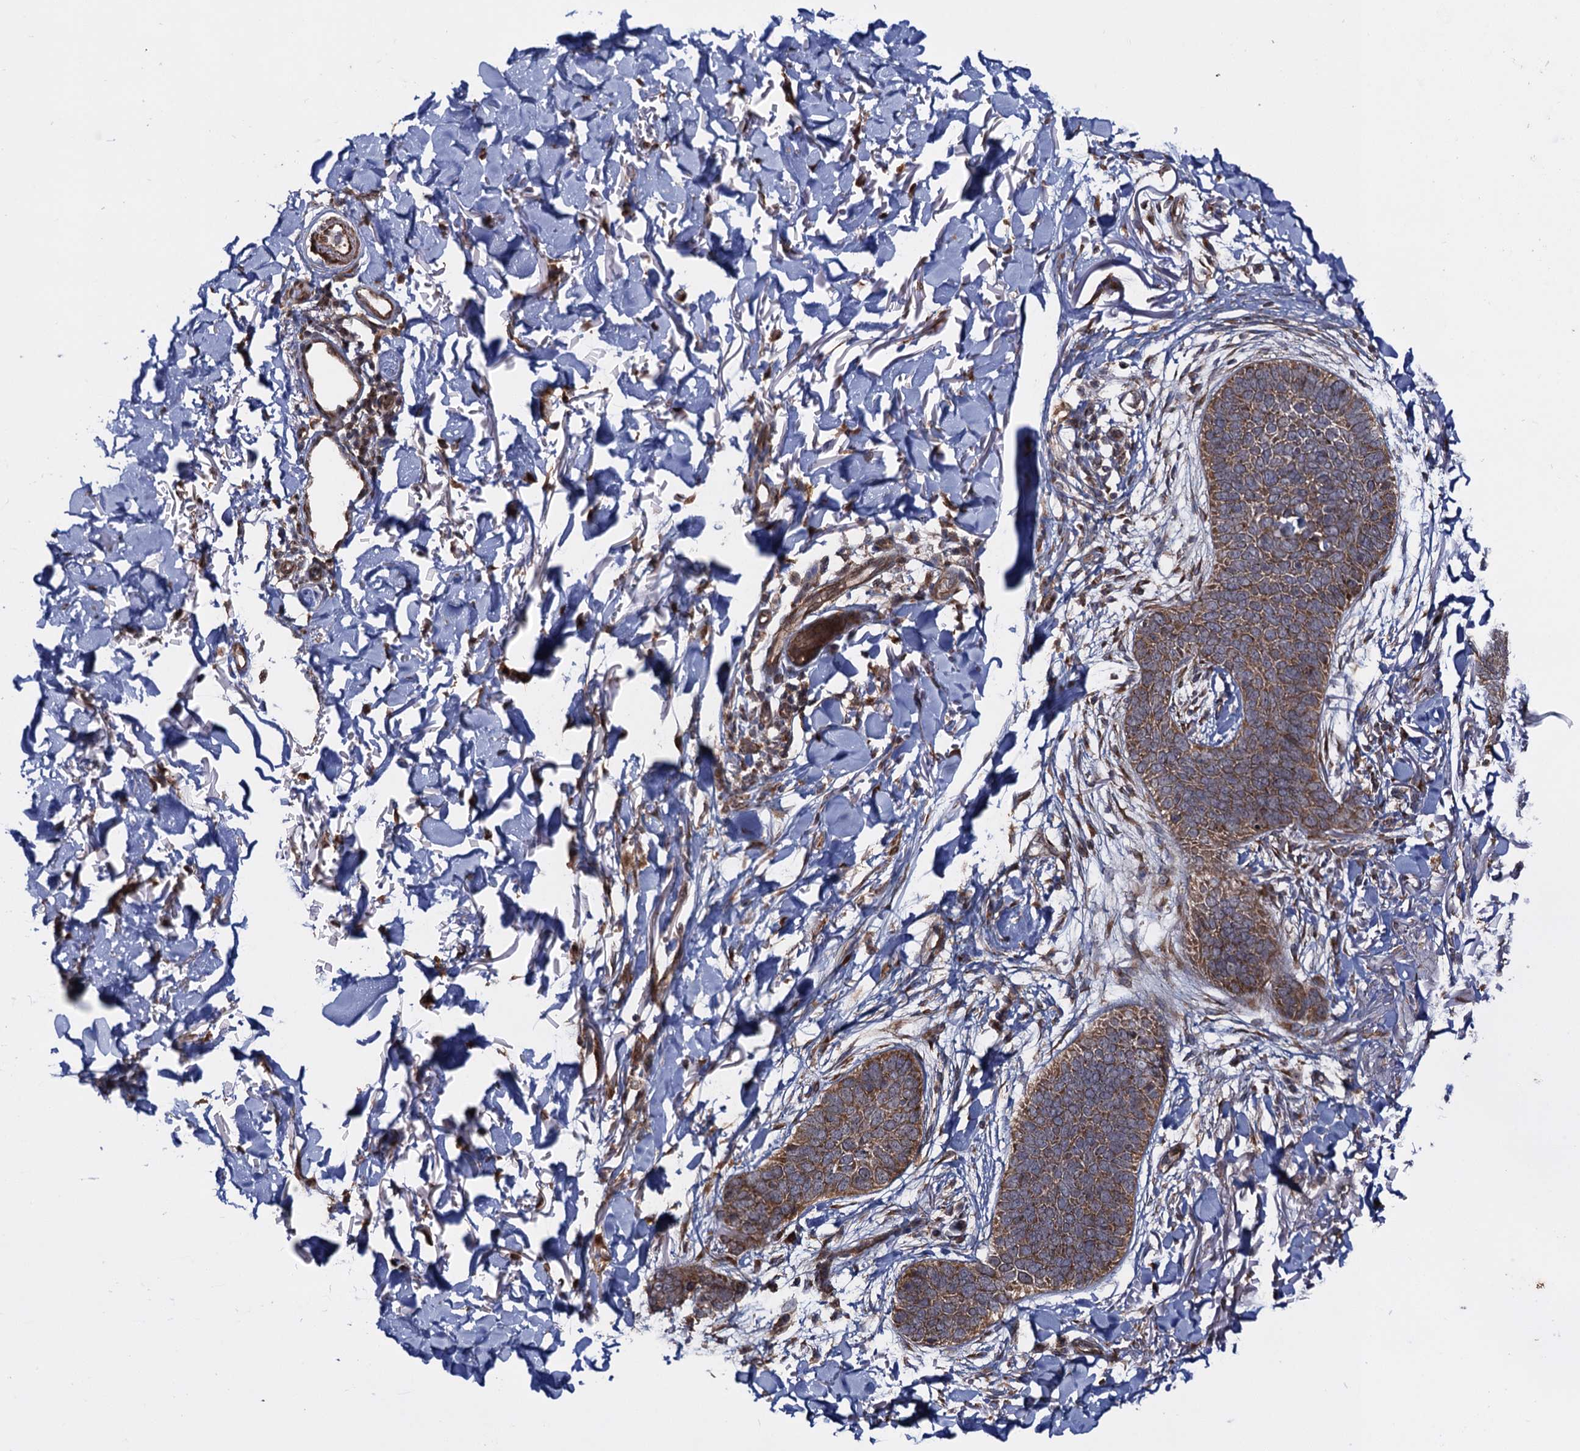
{"staining": {"intensity": "moderate", "quantity": ">75%", "location": "cytoplasmic/membranous"}, "tissue": "skin cancer", "cell_type": "Tumor cells", "image_type": "cancer", "snomed": [{"axis": "morphology", "description": "Basal cell carcinoma"}, {"axis": "topography", "description": "Skin"}], "caption": "Tumor cells reveal medium levels of moderate cytoplasmic/membranous positivity in approximately >75% of cells in basal cell carcinoma (skin).", "gene": "HAUS1", "patient": {"sex": "male", "age": 85}}